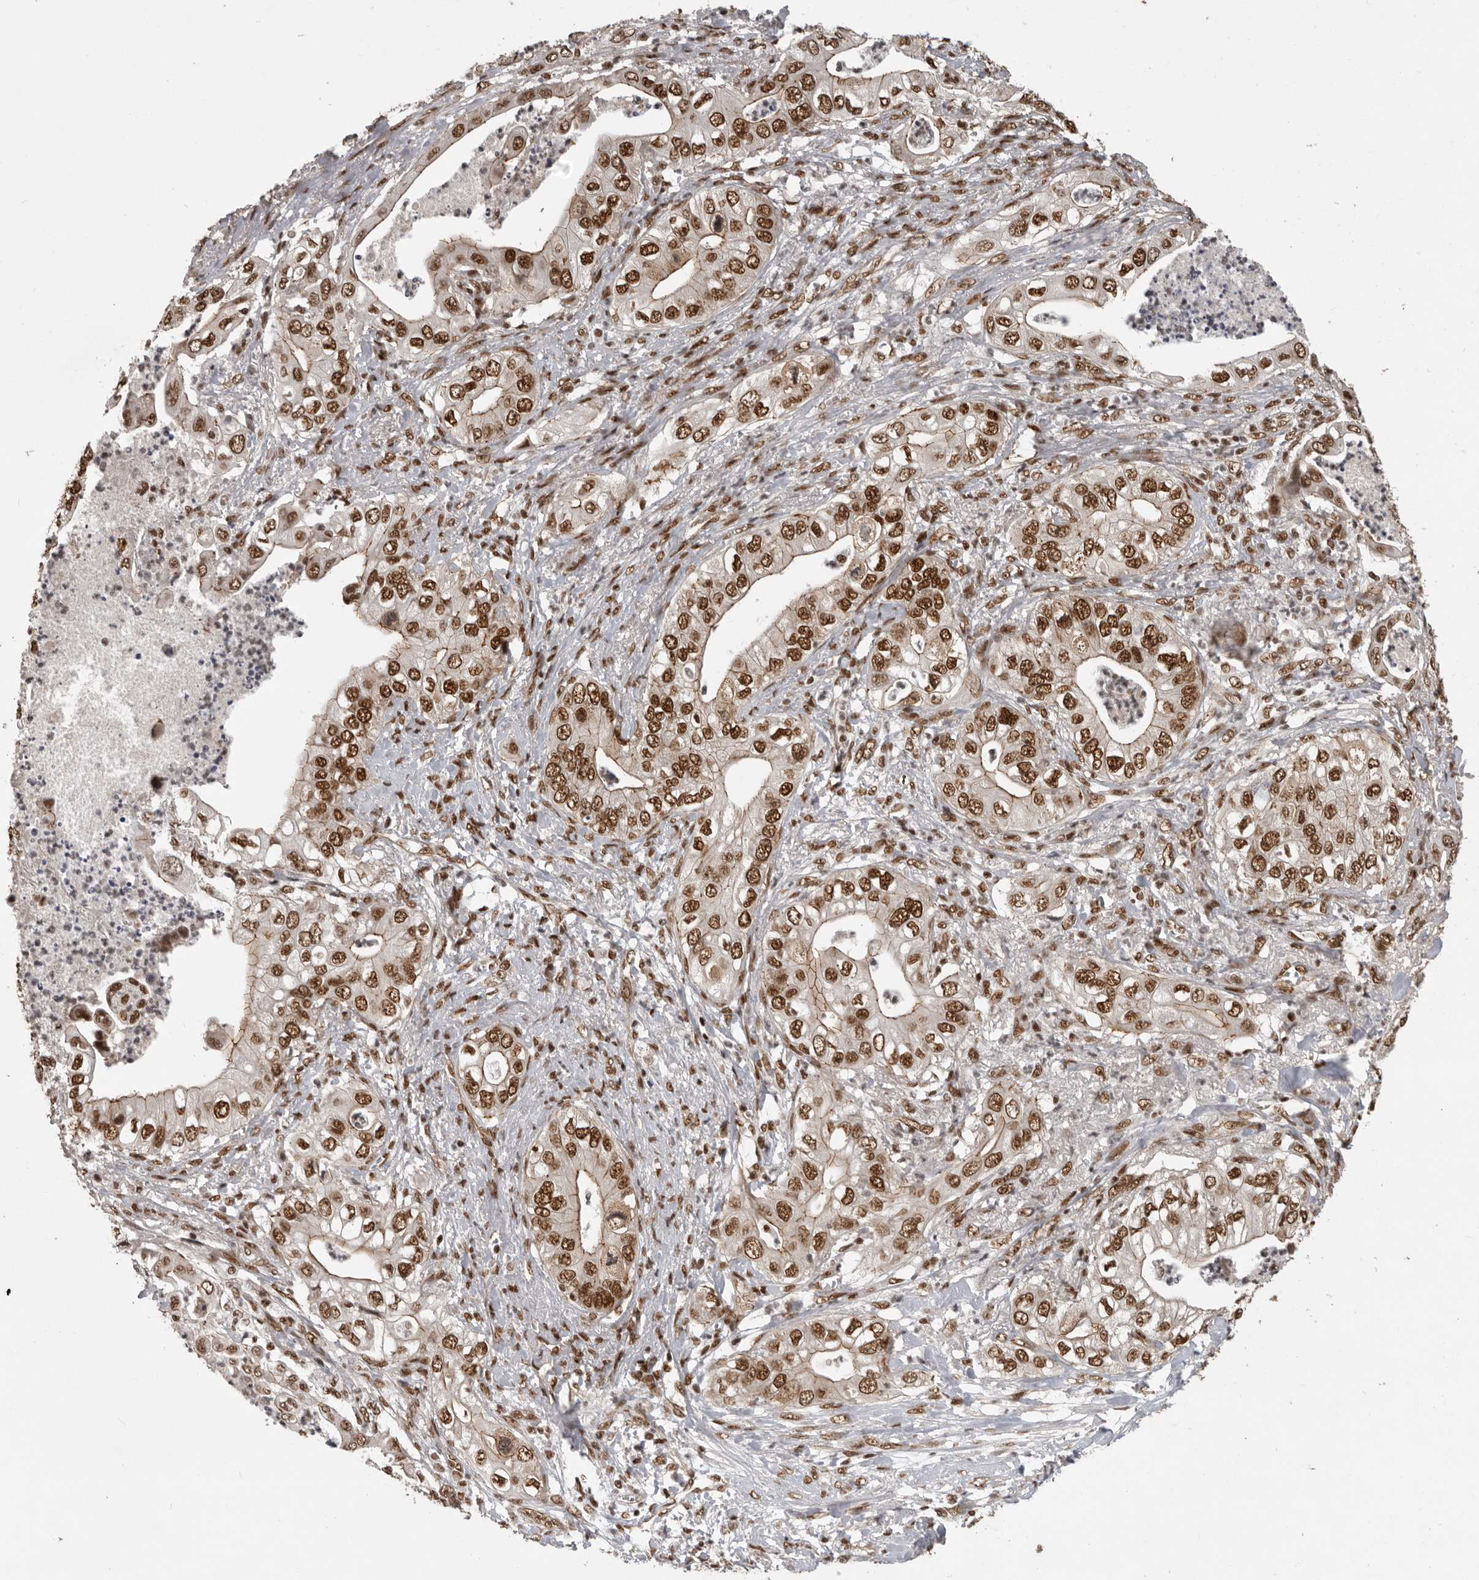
{"staining": {"intensity": "strong", "quantity": ">75%", "location": "nuclear"}, "tissue": "pancreatic cancer", "cell_type": "Tumor cells", "image_type": "cancer", "snomed": [{"axis": "morphology", "description": "Adenocarcinoma, NOS"}, {"axis": "topography", "description": "Pancreas"}], "caption": "Immunohistochemistry micrograph of human pancreatic adenocarcinoma stained for a protein (brown), which reveals high levels of strong nuclear staining in about >75% of tumor cells.", "gene": "CBLL1", "patient": {"sex": "female", "age": 78}}